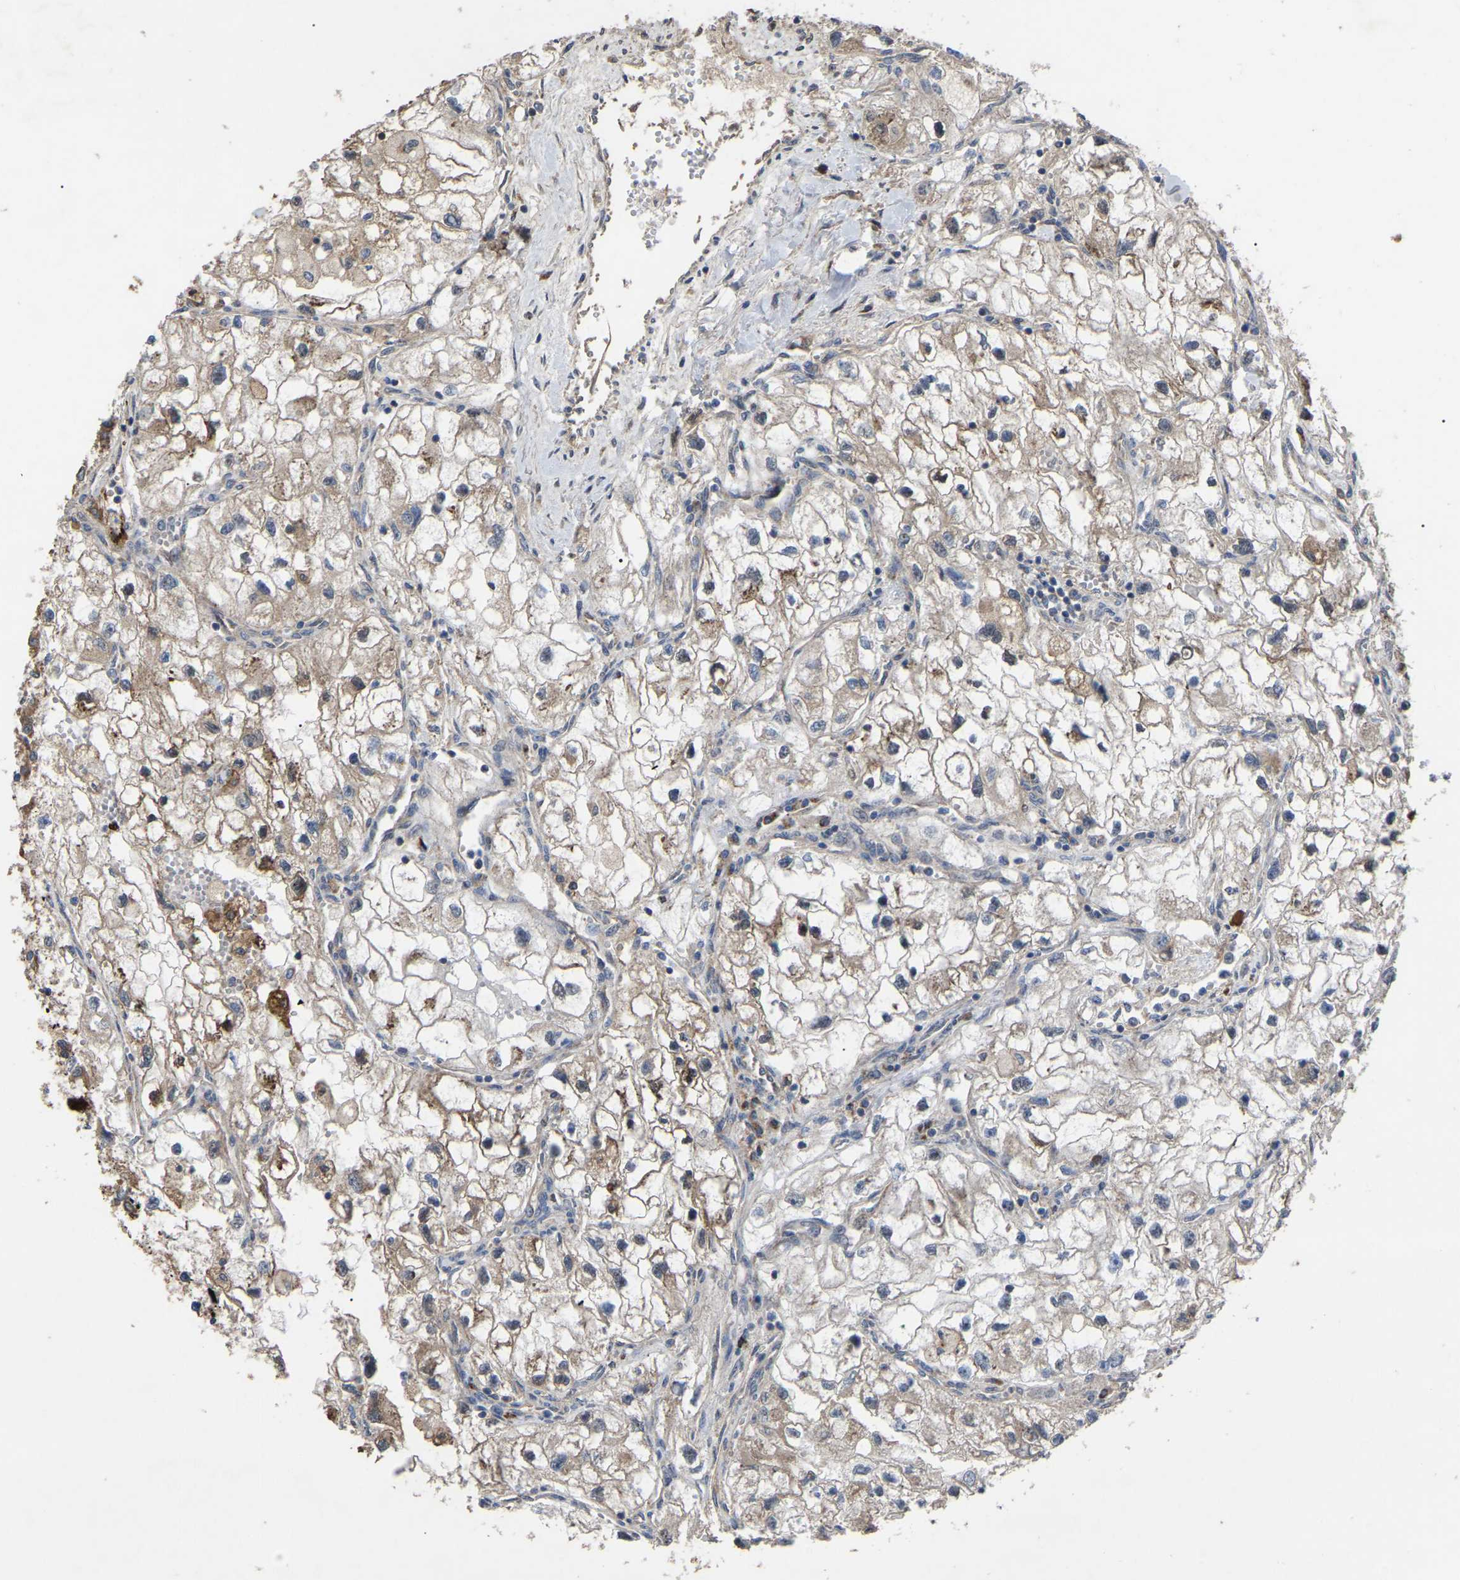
{"staining": {"intensity": "weak", "quantity": ">75%", "location": "cytoplasmic/membranous"}, "tissue": "renal cancer", "cell_type": "Tumor cells", "image_type": "cancer", "snomed": [{"axis": "morphology", "description": "Adenocarcinoma, NOS"}, {"axis": "topography", "description": "Kidney"}], "caption": "Protein positivity by IHC demonstrates weak cytoplasmic/membranous staining in about >75% of tumor cells in renal cancer.", "gene": "GCC1", "patient": {"sex": "female", "age": 70}}